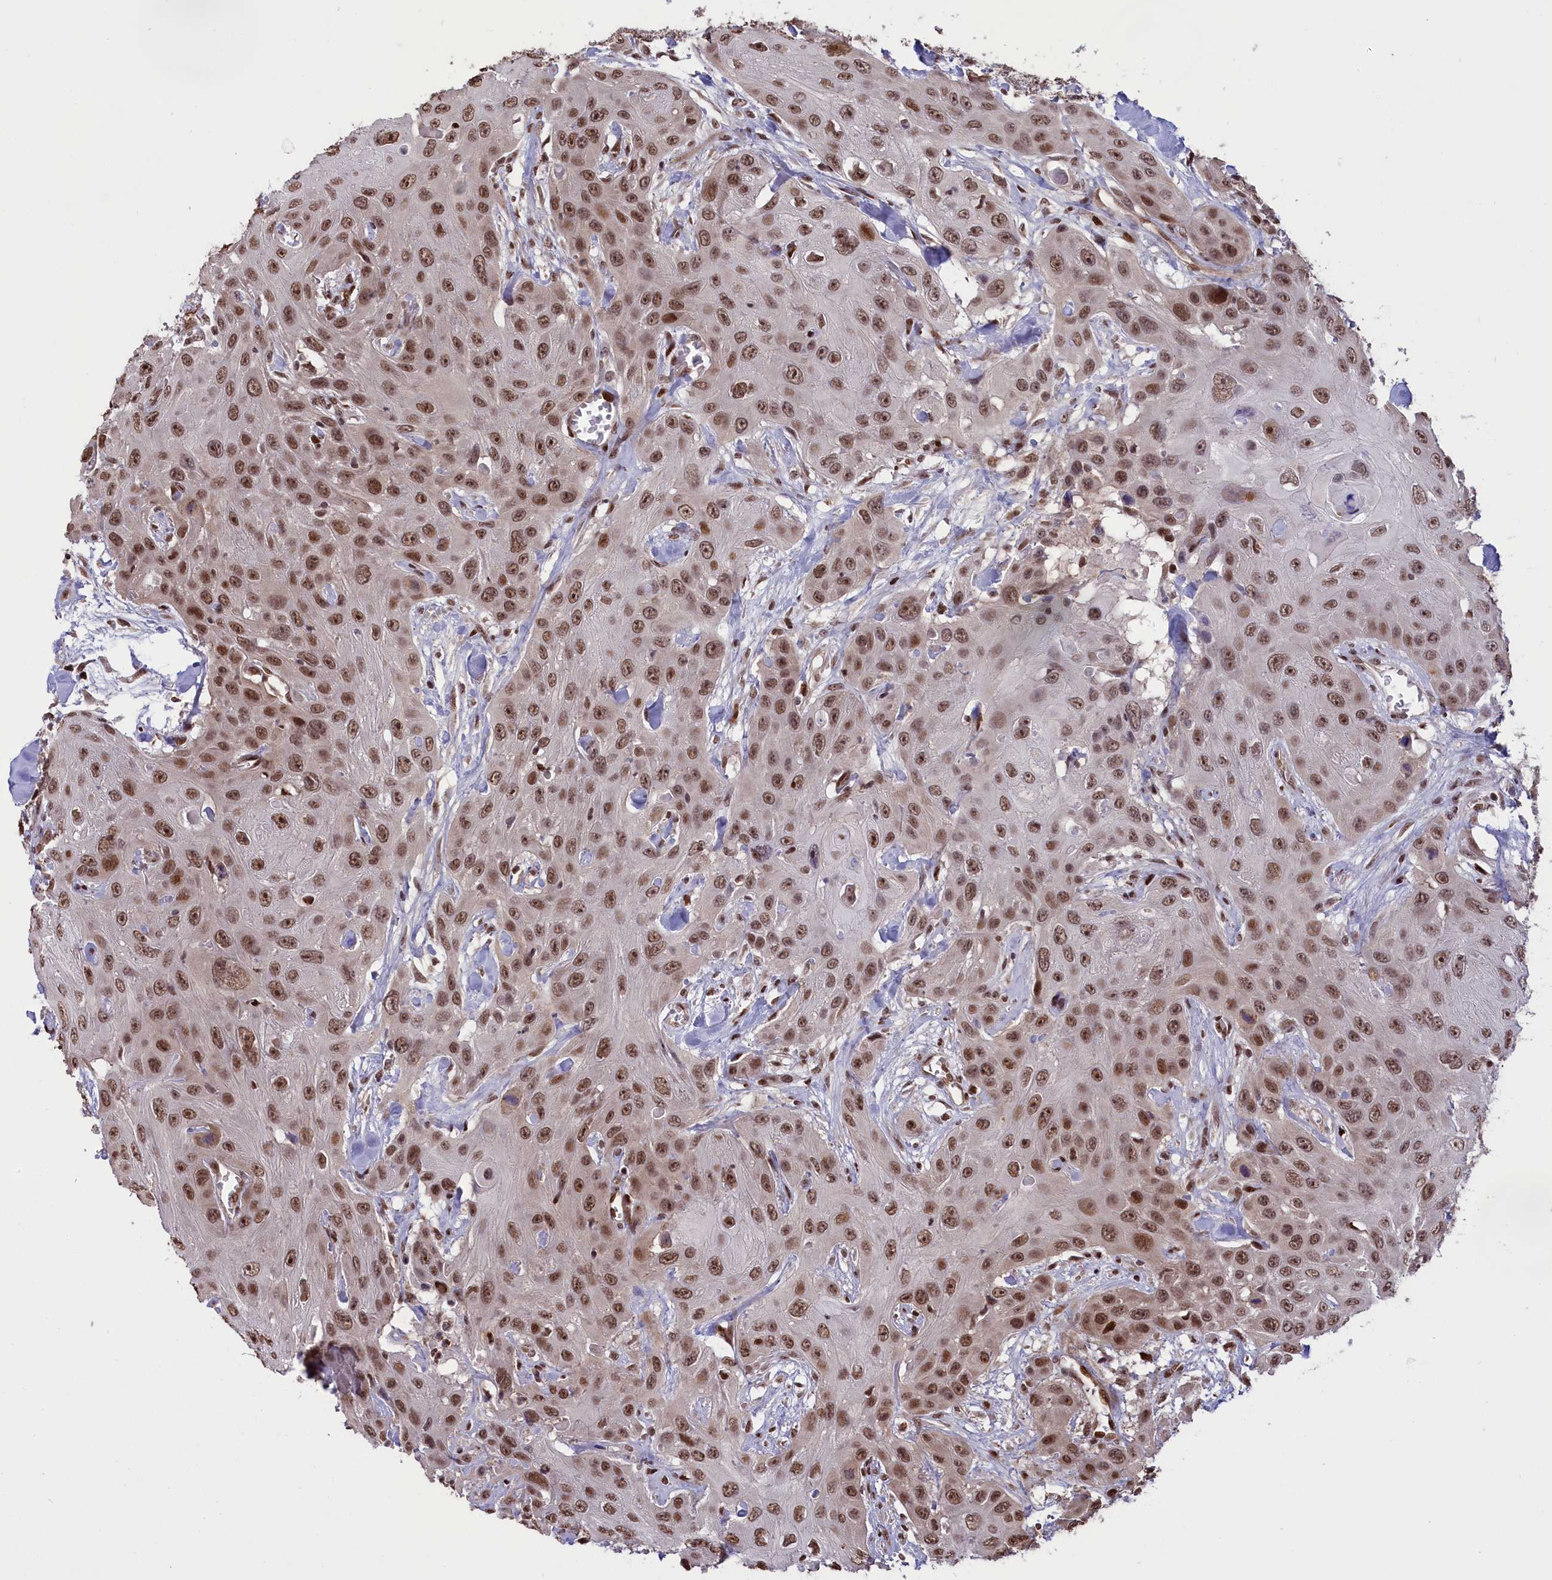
{"staining": {"intensity": "moderate", "quantity": ">75%", "location": "nuclear"}, "tissue": "head and neck cancer", "cell_type": "Tumor cells", "image_type": "cancer", "snomed": [{"axis": "morphology", "description": "Squamous cell carcinoma, NOS"}, {"axis": "topography", "description": "Head-Neck"}], "caption": "Approximately >75% of tumor cells in squamous cell carcinoma (head and neck) show moderate nuclear protein positivity as visualized by brown immunohistochemical staining.", "gene": "RELB", "patient": {"sex": "male", "age": 81}}